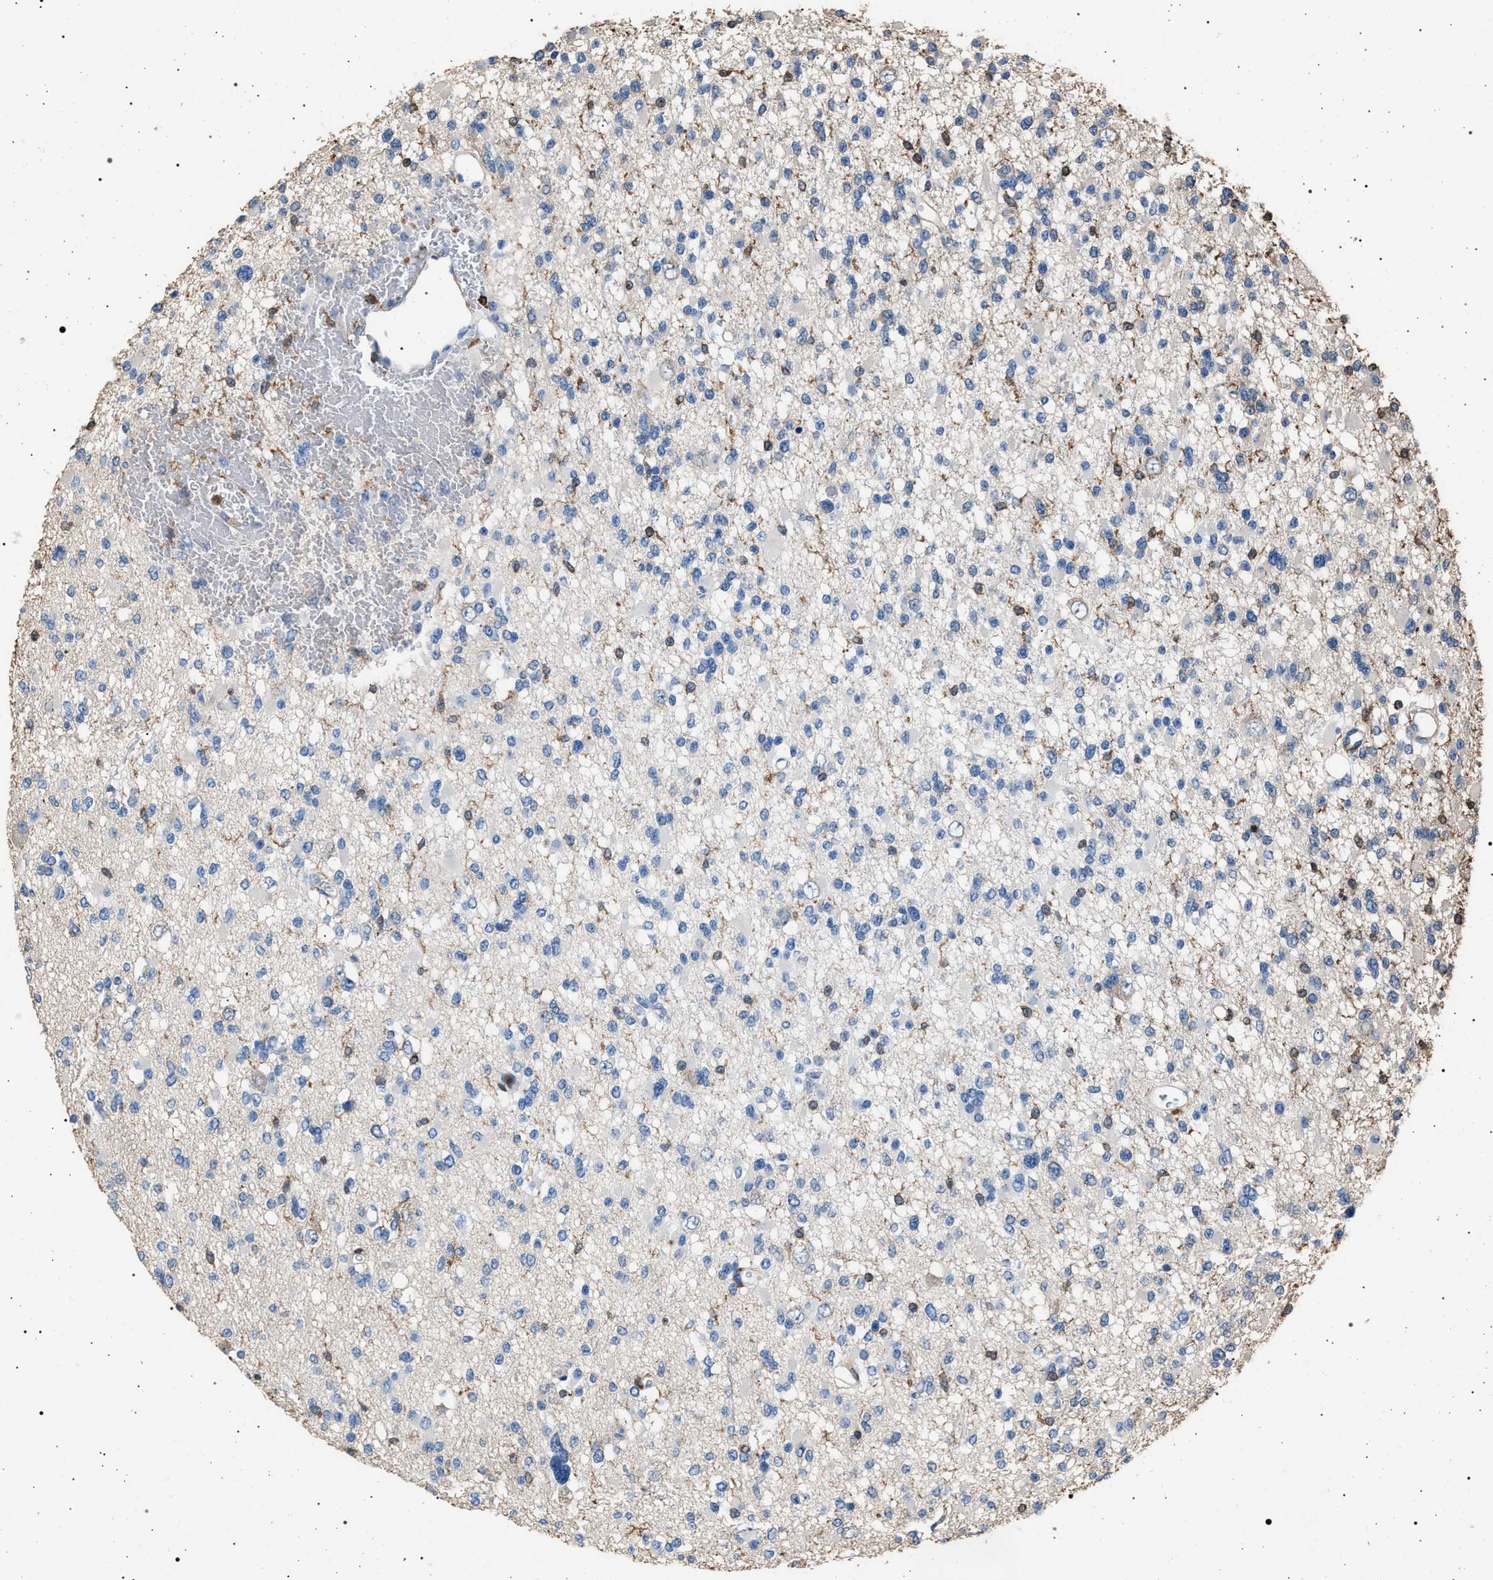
{"staining": {"intensity": "negative", "quantity": "none", "location": "none"}, "tissue": "glioma", "cell_type": "Tumor cells", "image_type": "cancer", "snomed": [{"axis": "morphology", "description": "Glioma, malignant, Low grade"}, {"axis": "topography", "description": "Brain"}], "caption": "Immunohistochemistry of glioma exhibits no staining in tumor cells.", "gene": "SMAP2", "patient": {"sex": "female", "age": 22}}